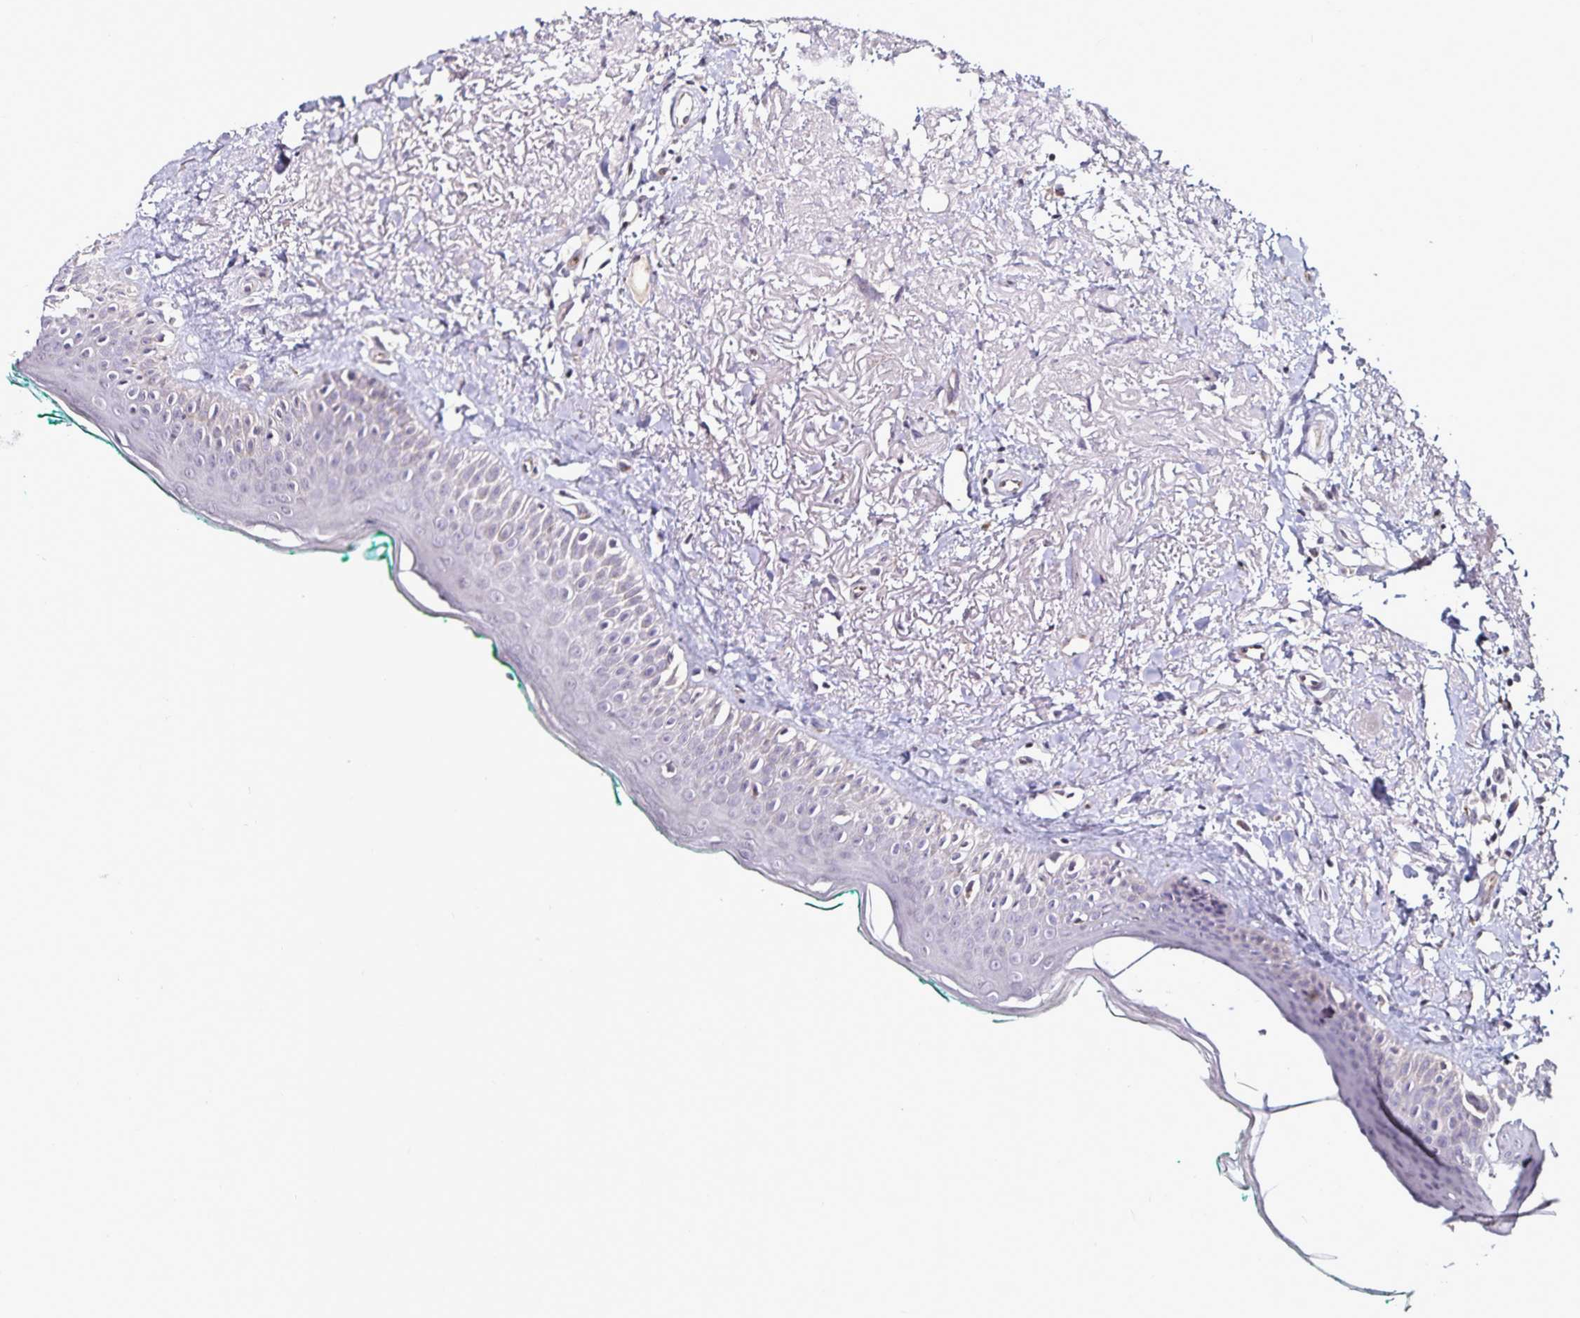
{"staining": {"intensity": "negative", "quantity": "none", "location": "none"}, "tissue": "oral mucosa", "cell_type": "Squamous epithelial cells", "image_type": "normal", "snomed": [{"axis": "morphology", "description": "Normal tissue, NOS"}, {"axis": "topography", "description": "Oral tissue"}], "caption": "Histopathology image shows no protein expression in squamous epithelial cells of normal oral mucosa.", "gene": "ACSL5", "patient": {"sex": "female", "age": 70}}